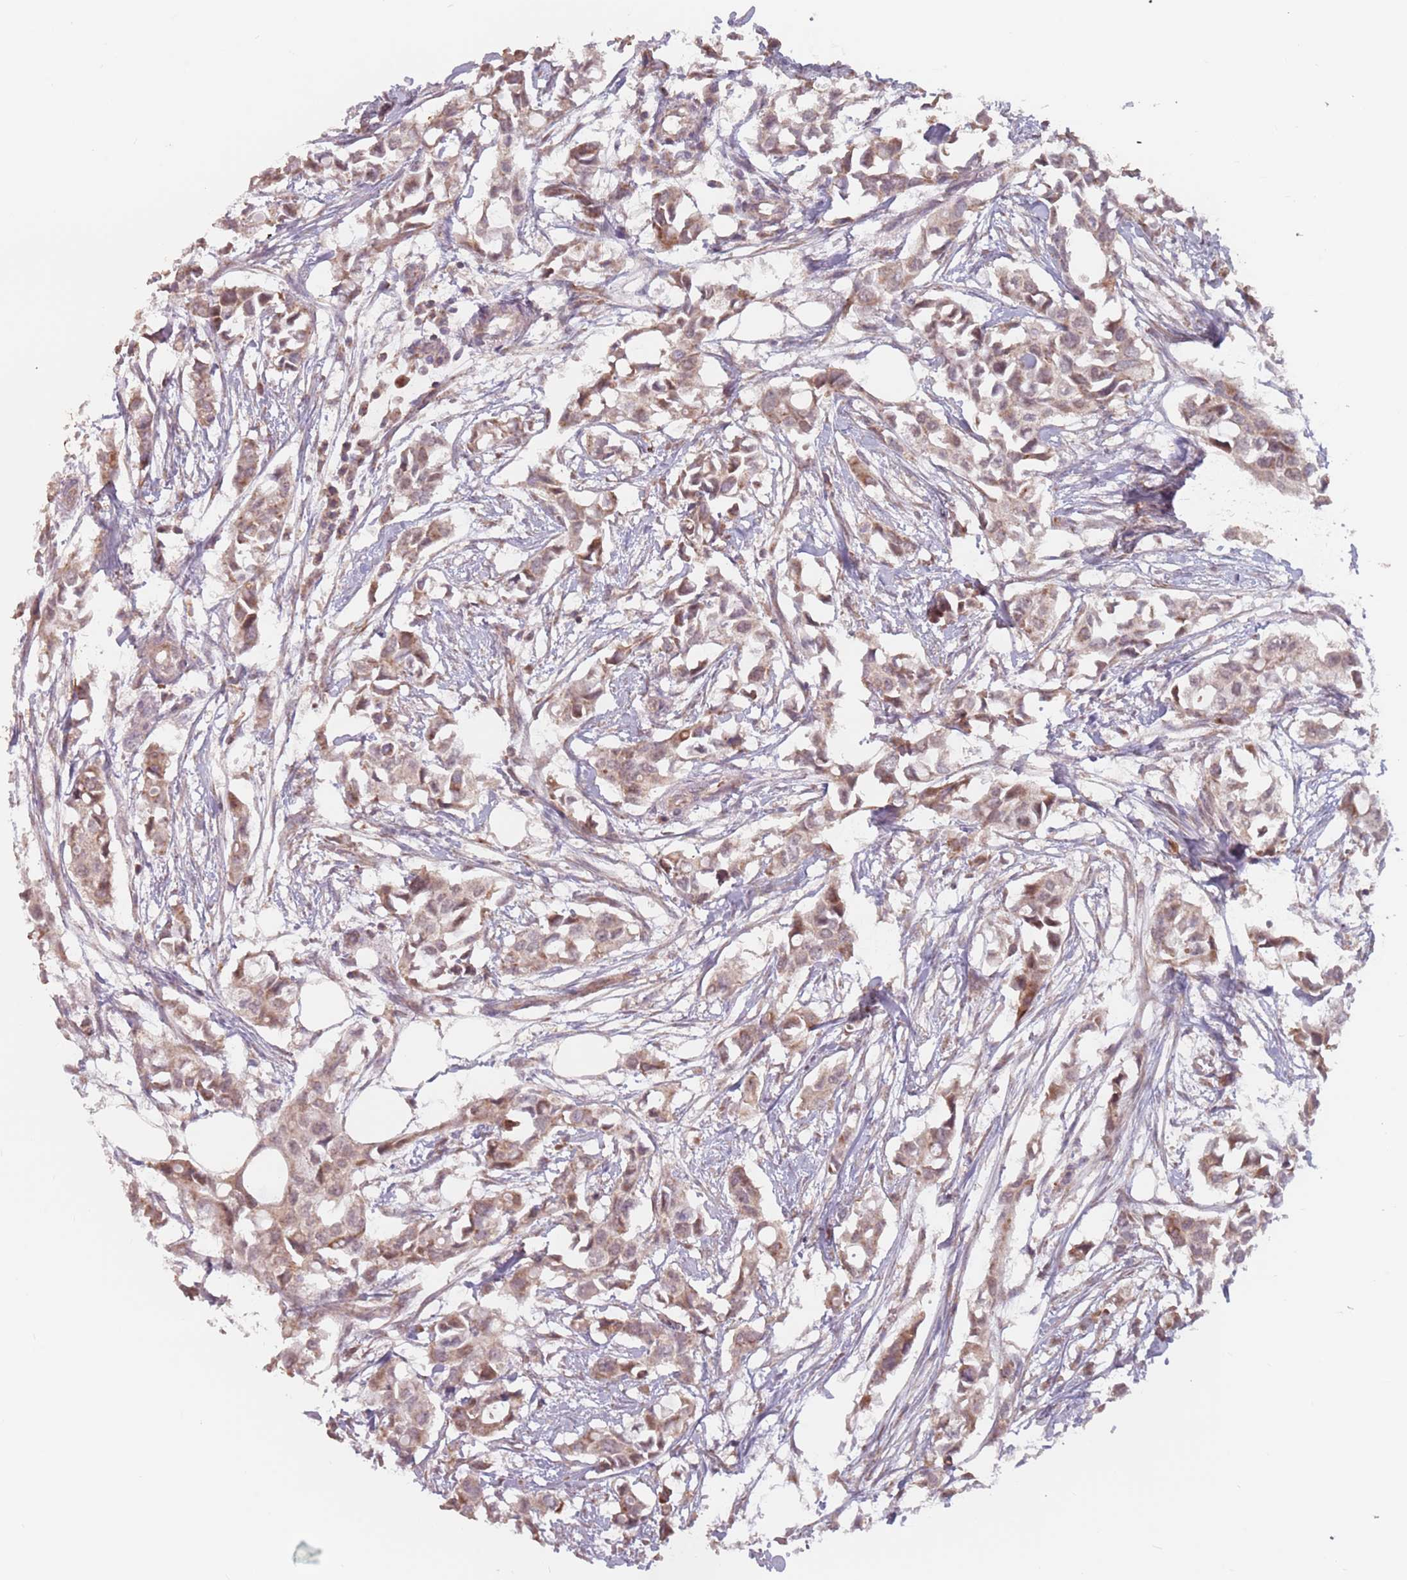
{"staining": {"intensity": "moderate", "quantity": ">75%", "location": "cytoplasmic/membranous"}, "tissue": "breast cancer", "cell_type": "Tumor cells", "image_type": "cancer", "snomed": [{"axis": "morphology", "description": "Duct carcinoma"}, {"axis": "topography", "description": "Breast"}], "caption": "The photomicrograph shows immunohistochemical staining of breast invasive ductal carcinoma. There is moderate cytoplasmic/membranous positivity is seen in about >75% of tumor cells.", "gene": "VPS52", "patient": {"sex": "female", "age": 41}}